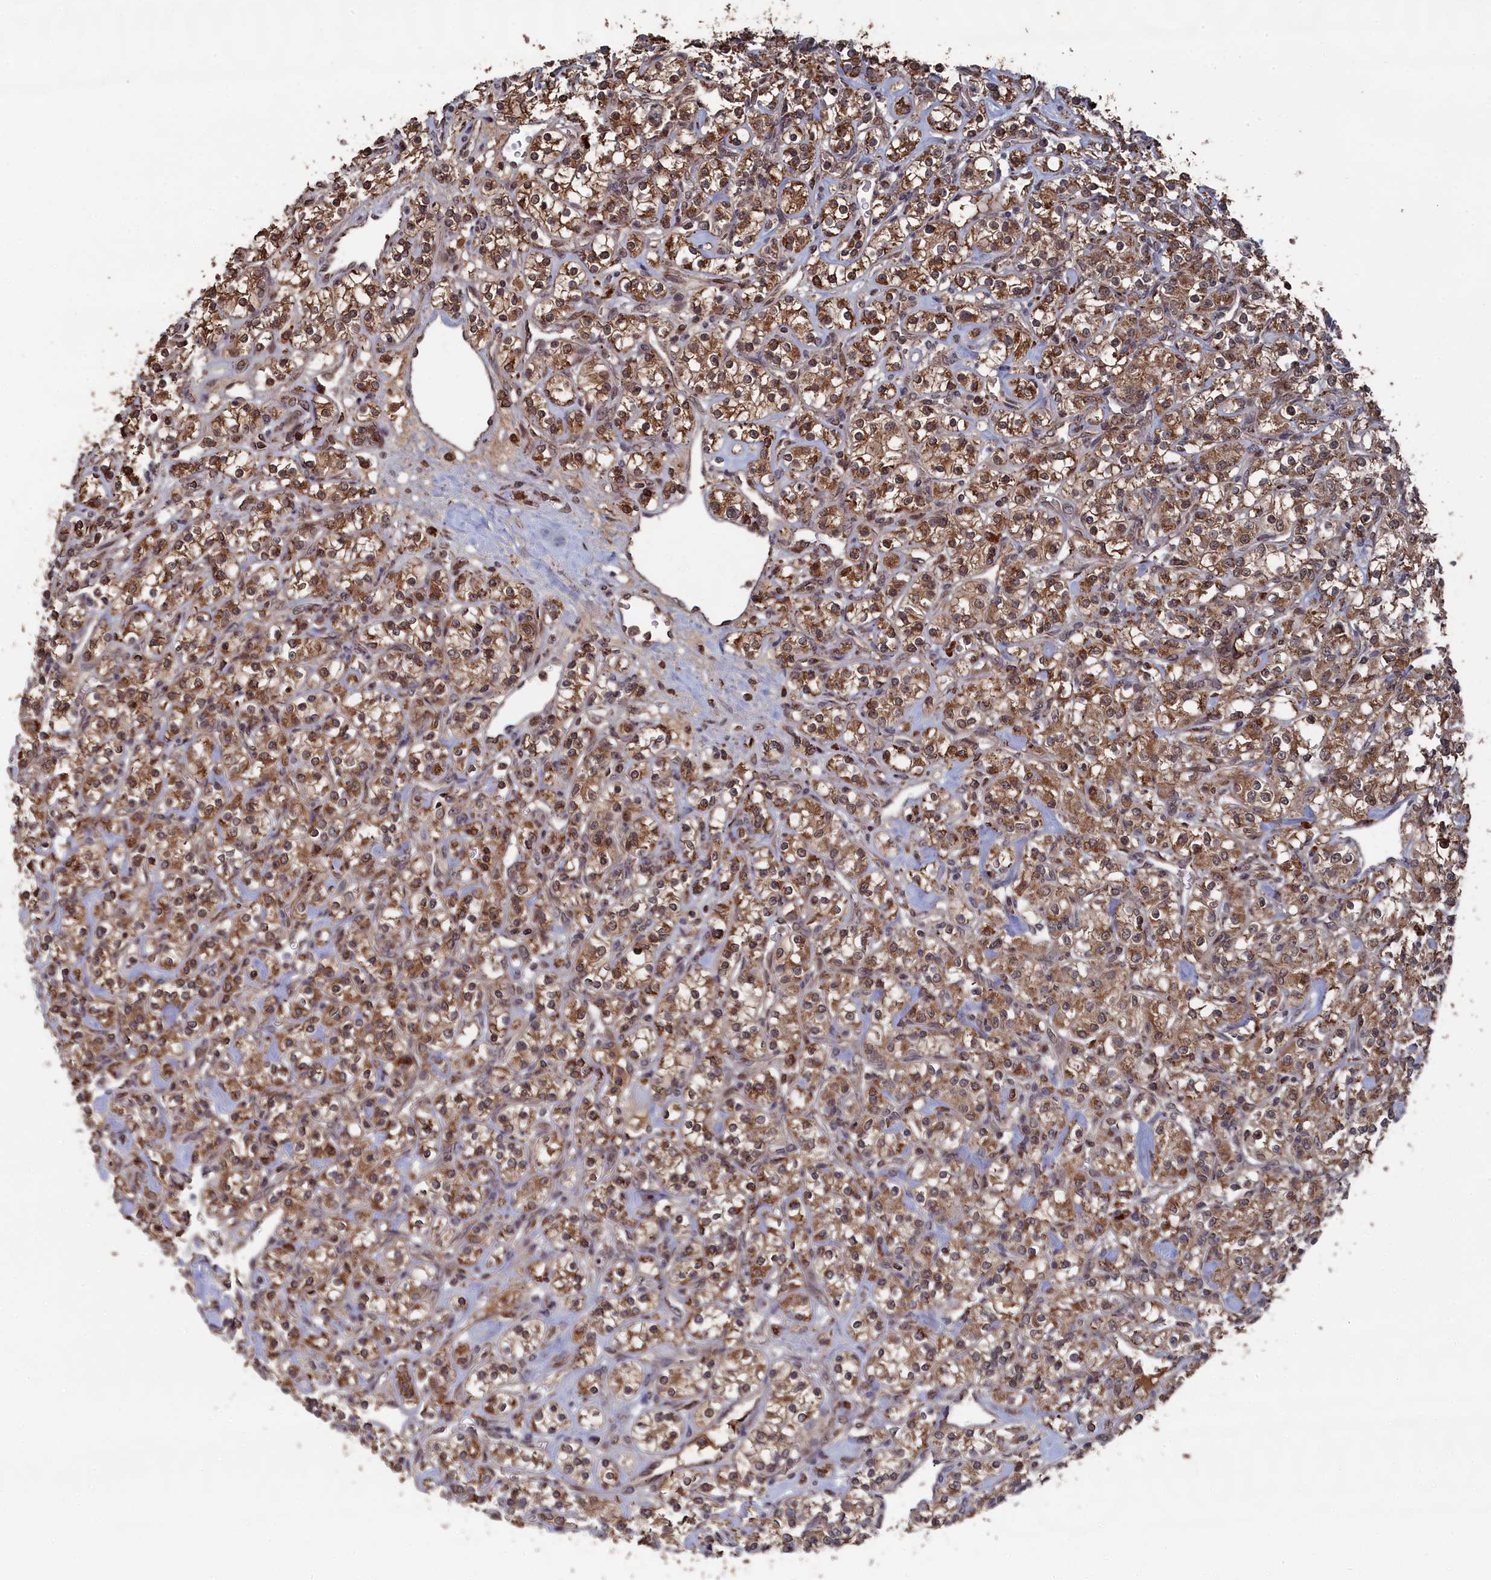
{"staining": {"intensity": "moderate", "quantity": ">75%", "location": "cytoplasmic/membranous"}, "tissue": "renal cancer", "cell_type": "Tumor cells", "image_type": "cancer", "snomed": [{"axis": "morphology", "description": "Adenocarcinoma, NOS"}, {"axis": "topography", "description": "Kidney"}], "caption": "Brown immunohistochemical staining in human adenocarcinoma (renal) exhibits moderate cytoplasmic/membranous expression in about >75% of tumor cells. The staining was performed using DAB (3,3'-diaminobenzidine), with brown indicating positive protein expression. Nuclei are stained blue with hematoxylin.", "gene": "CEACAM21", "patient": {"sex": "male", "age": 77}}